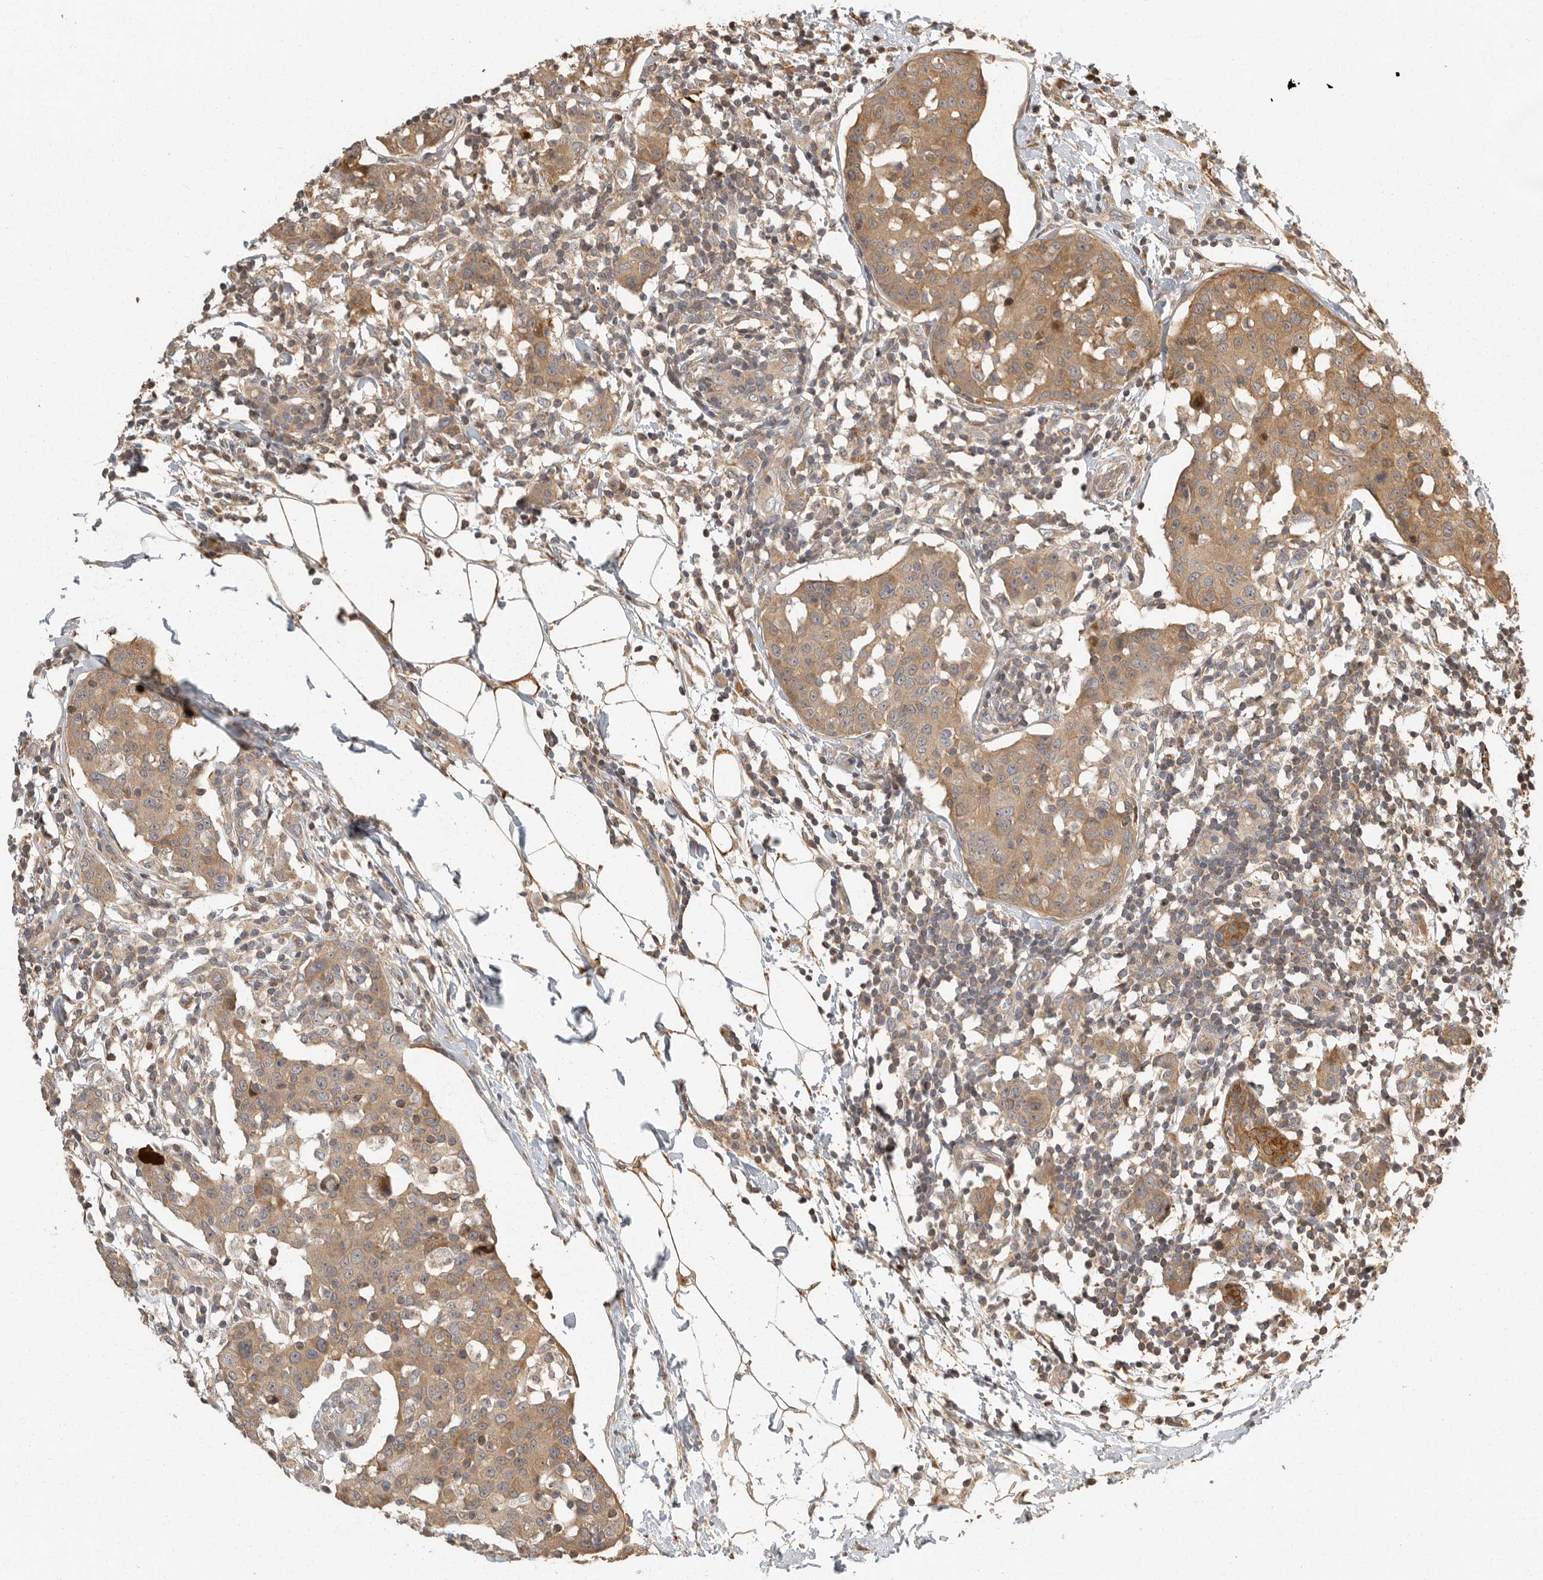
{"staining": {"intensity": "moderate", "quantity": ">75%", "location": "cytoplasmic/membranous"}, "tissue": "breast cancer", "cell_type": "Tumor cells", "image_type": "cancer", "snomed": [{"axis": "morphology", "description": "Normal tissue, NOS"}, {"axis": "morphology", "description": "Duct carcinoma"}, {"axis": "topography", "description": "Breast"}], "caption": "About >75% of tumor cells in human breast cancer (infiltrating ductal carcinoma) reveal moderate cytoplasmic/membranous protein expression as visualized by brown immunohistochemical staining.", "gene": "SWT1", "patient": {"sex": "female", "age": 37}}